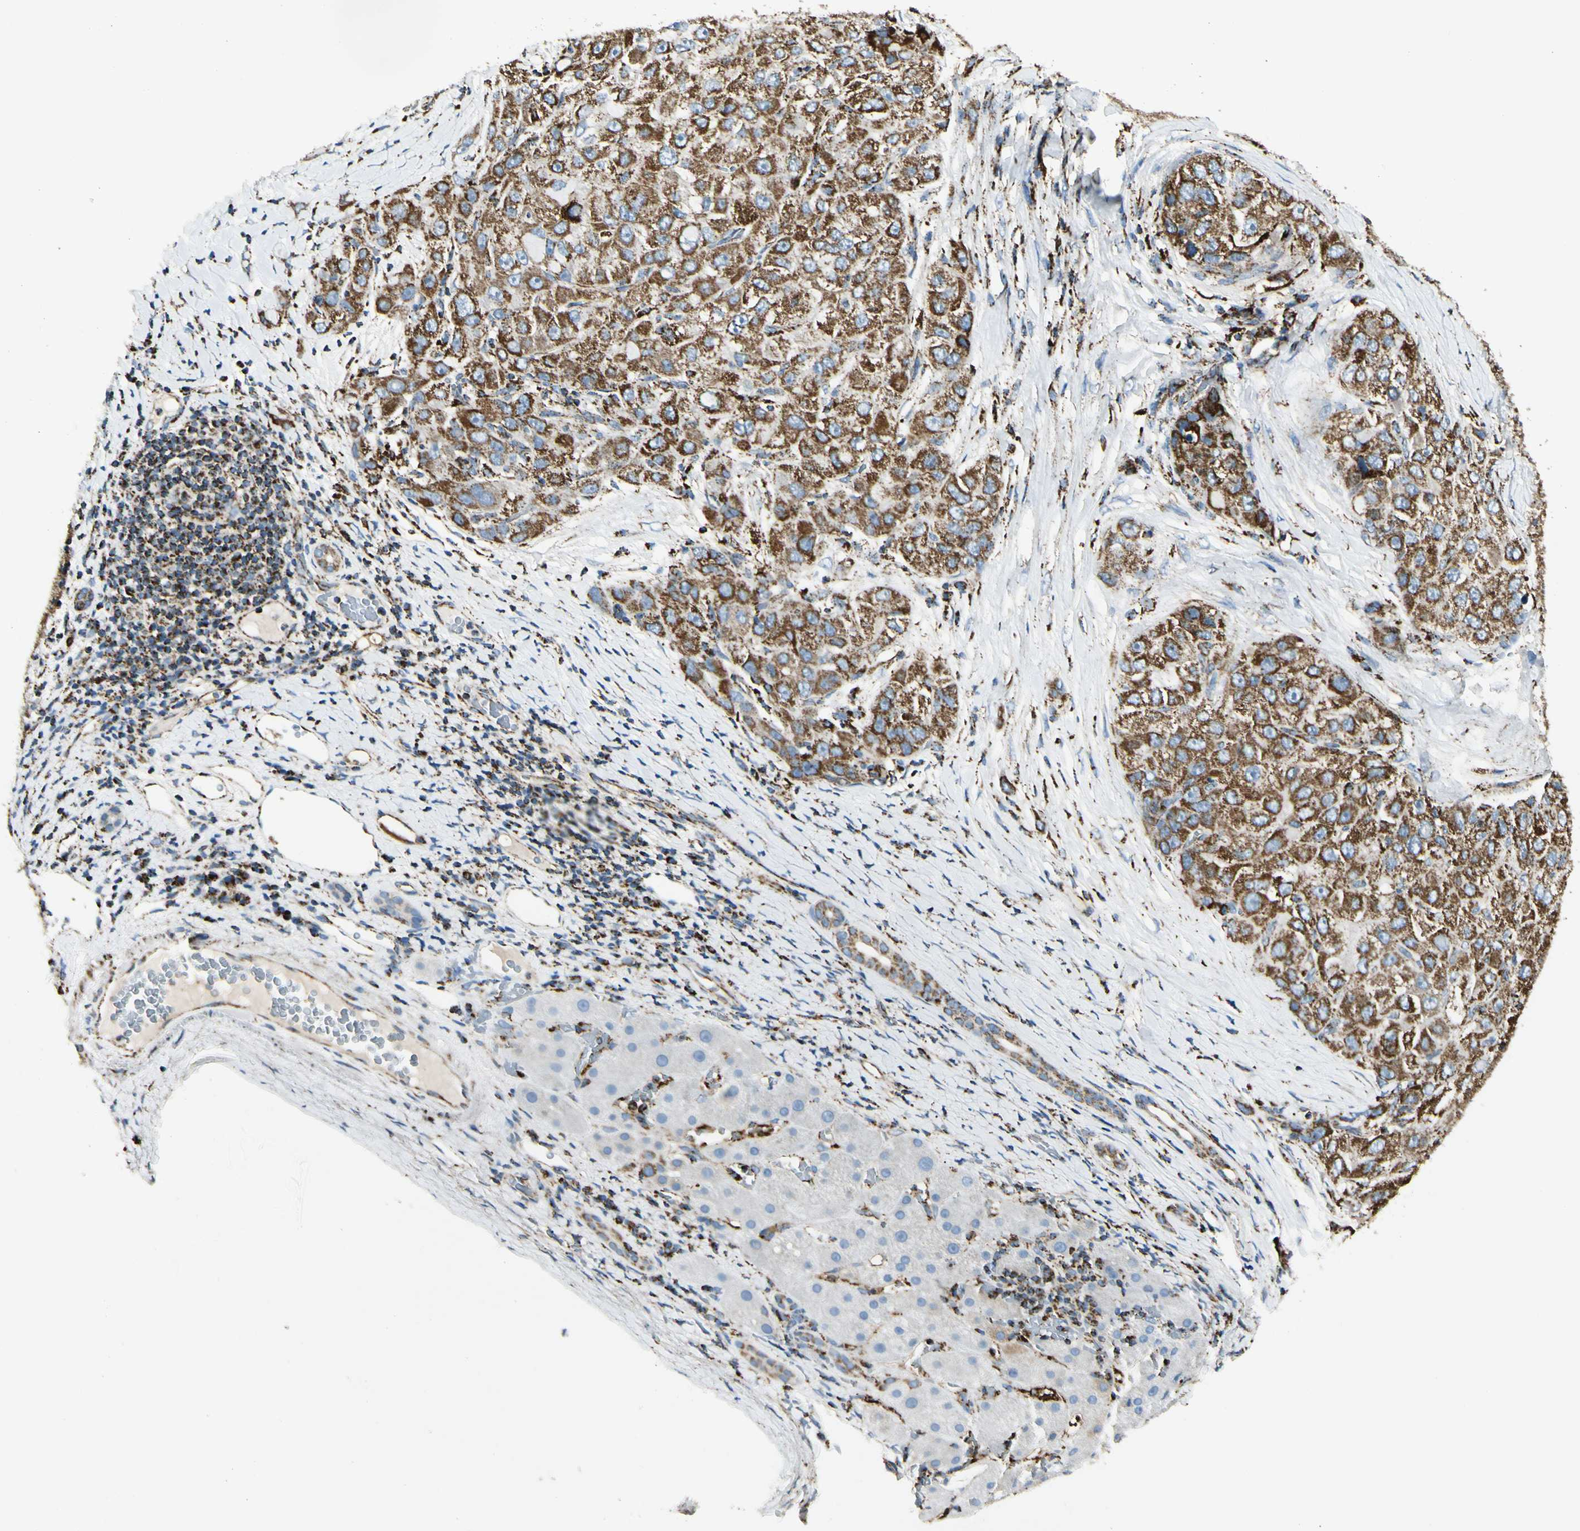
{"staining": {"intensity": "moderate", "quantity": ">75%", "location": "cytoplasmic/membranous"}, "tissue": "liver cancer", "cell_type": "Tumor cells", "image_type": "cancer", "snomed": [{"axis": "morphology", "description": "Carcinoma, Hepatocellular, NOS"}, {"axis": "topography", "description": "Liver"}], "caption": "Human liver cancer stained for a protein (brown) exhibits moderate cytoplasmic/membranous positive expression in about >75% of tumor cells.", "gene": "ME2", "patient": {"sex": "male", "age": 80}}